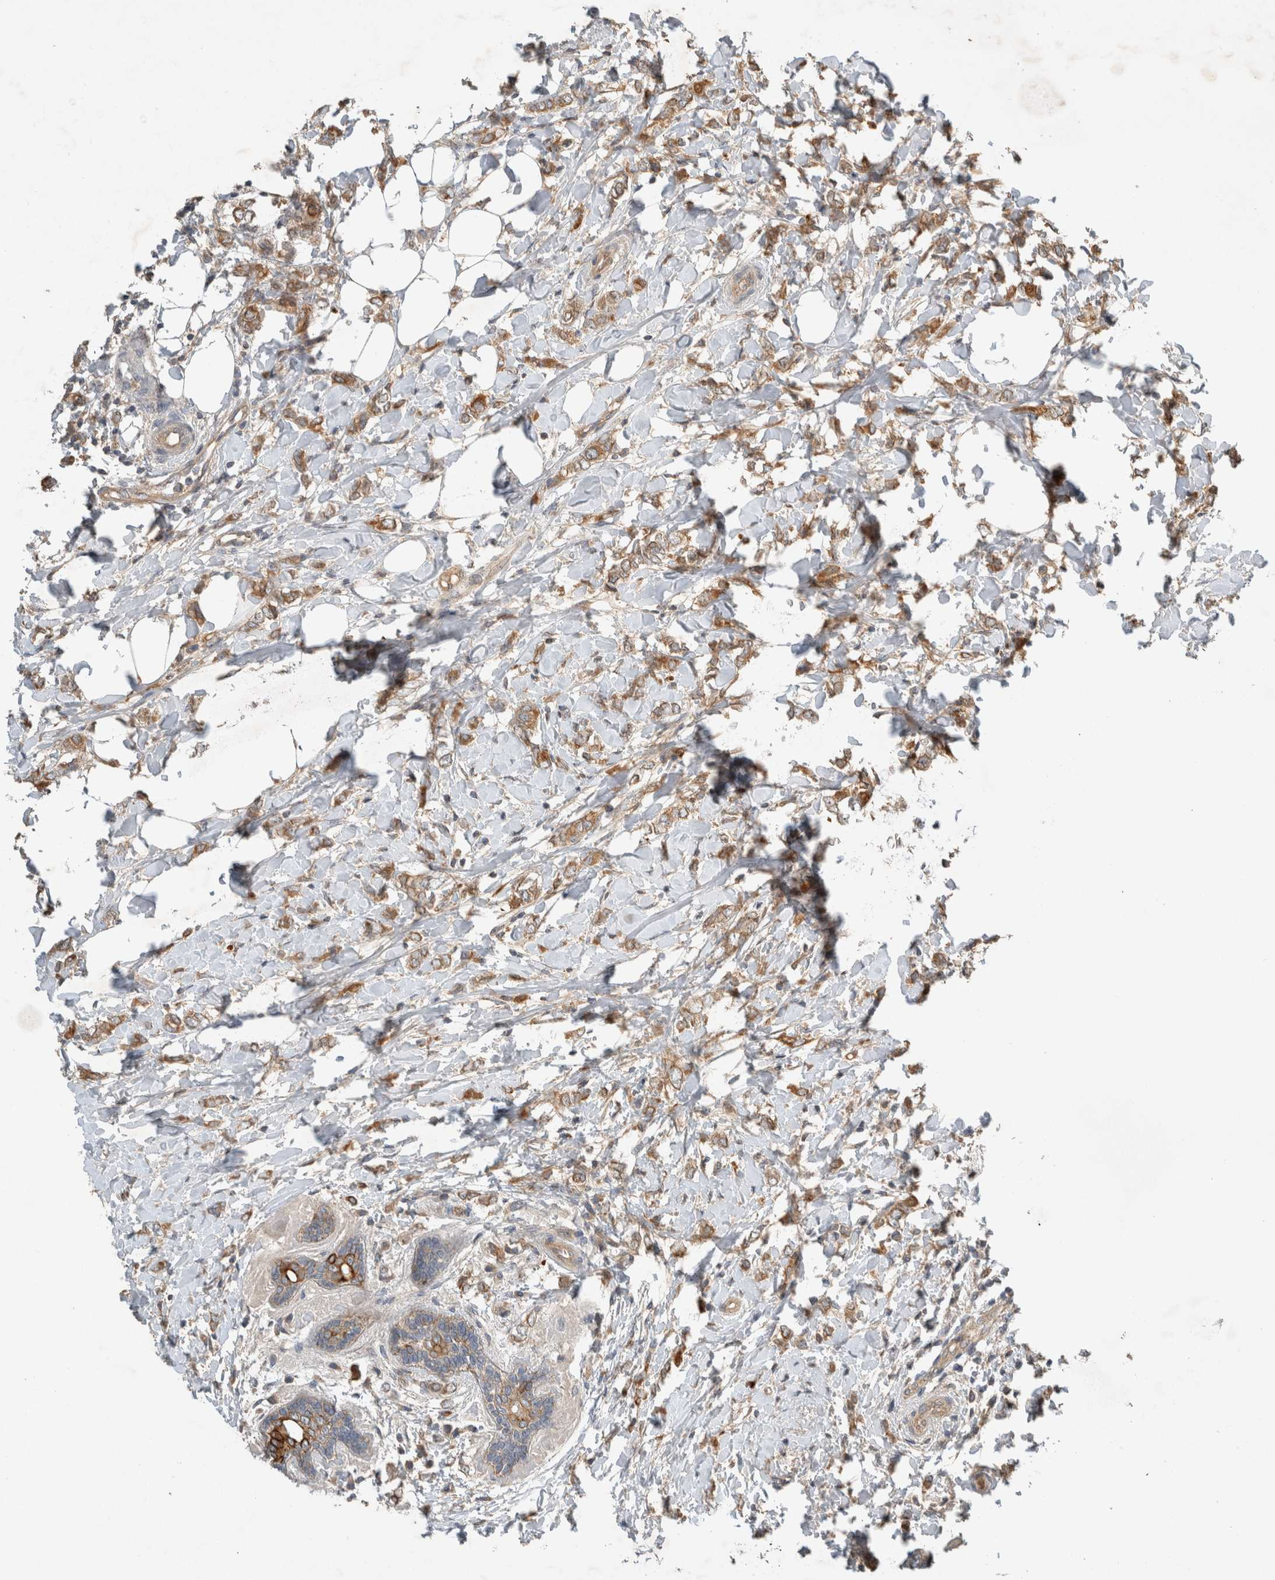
{"staining": {"intensity": "moderate", "quantity": ">75%", "location": "cytoplasmic/membranous"}, "tissue": "breast cancer", "cell_type": "Tumor cells", "image_type": "cancer", "snomed": [{"axis": "morphology", "description": "Normal tissue, NOS"}, {"axis": "morphology", "description": "Lobular carcinoma"}, {"axis": "topography", "description": "Breast"}], "caption": "Tumor cells reveal moderate cytoplasmic/membranous expression in about >75% of cells in breast lobular carcinoma. Nuclei are stained in blue.", "gene": "ARMC9", "patient": {"sex": "female", "age": 47}}